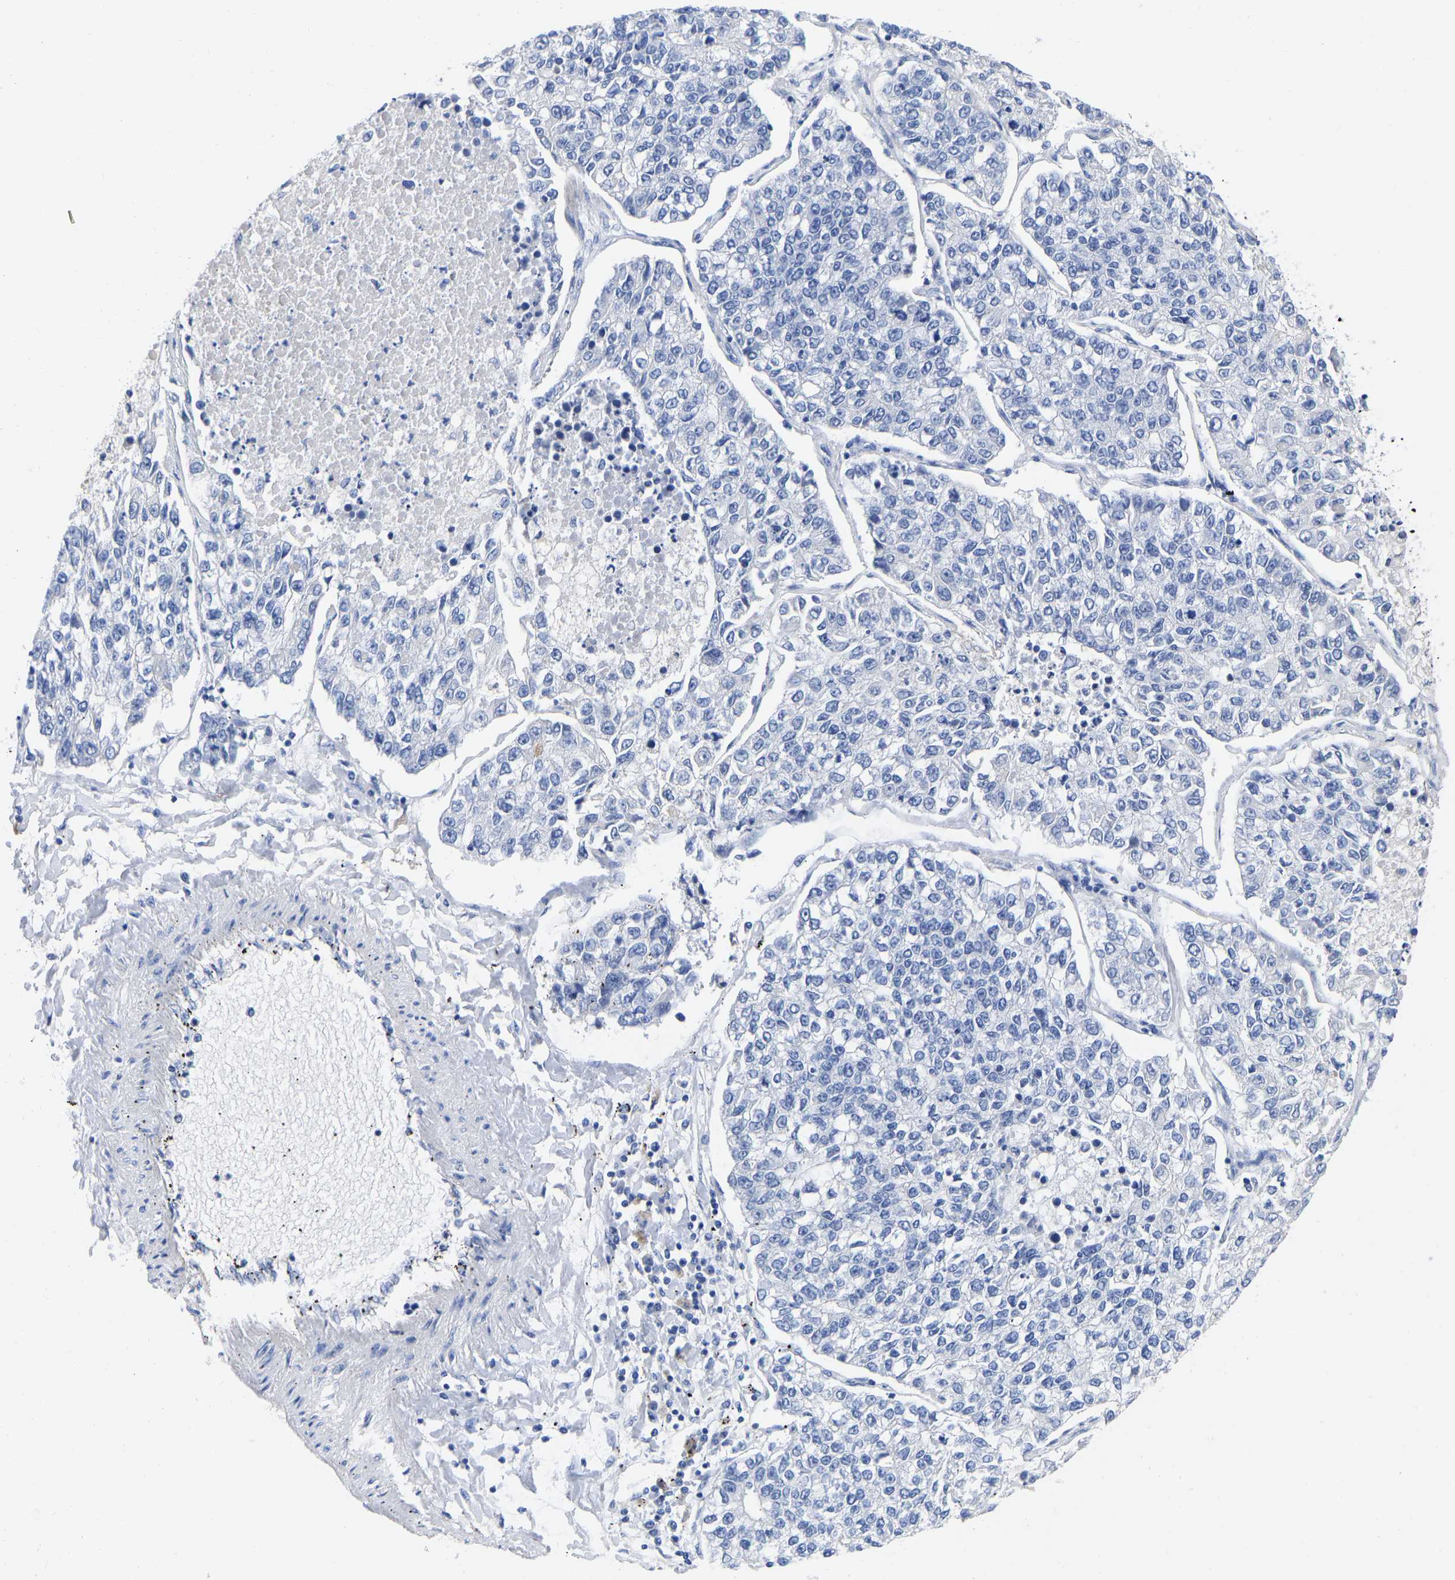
{"staining": {"intensity": "negative", "quantity": "none", "location": "none"}, "tissue": "lung cancer", "cell_type": "Tumor cells", "image_type": "cancer", "snomed": [{"axis": "morphology", "description": "Adenocarcinoma, NOS"}, {"axis": "topography", "description": "Lung"}], "caption": "Immunohistochemical staining of lung cancer reveals no significant expression in tumor cells.", "gene": "GPA33", "patient": {"sex": "male", "age": 49}}